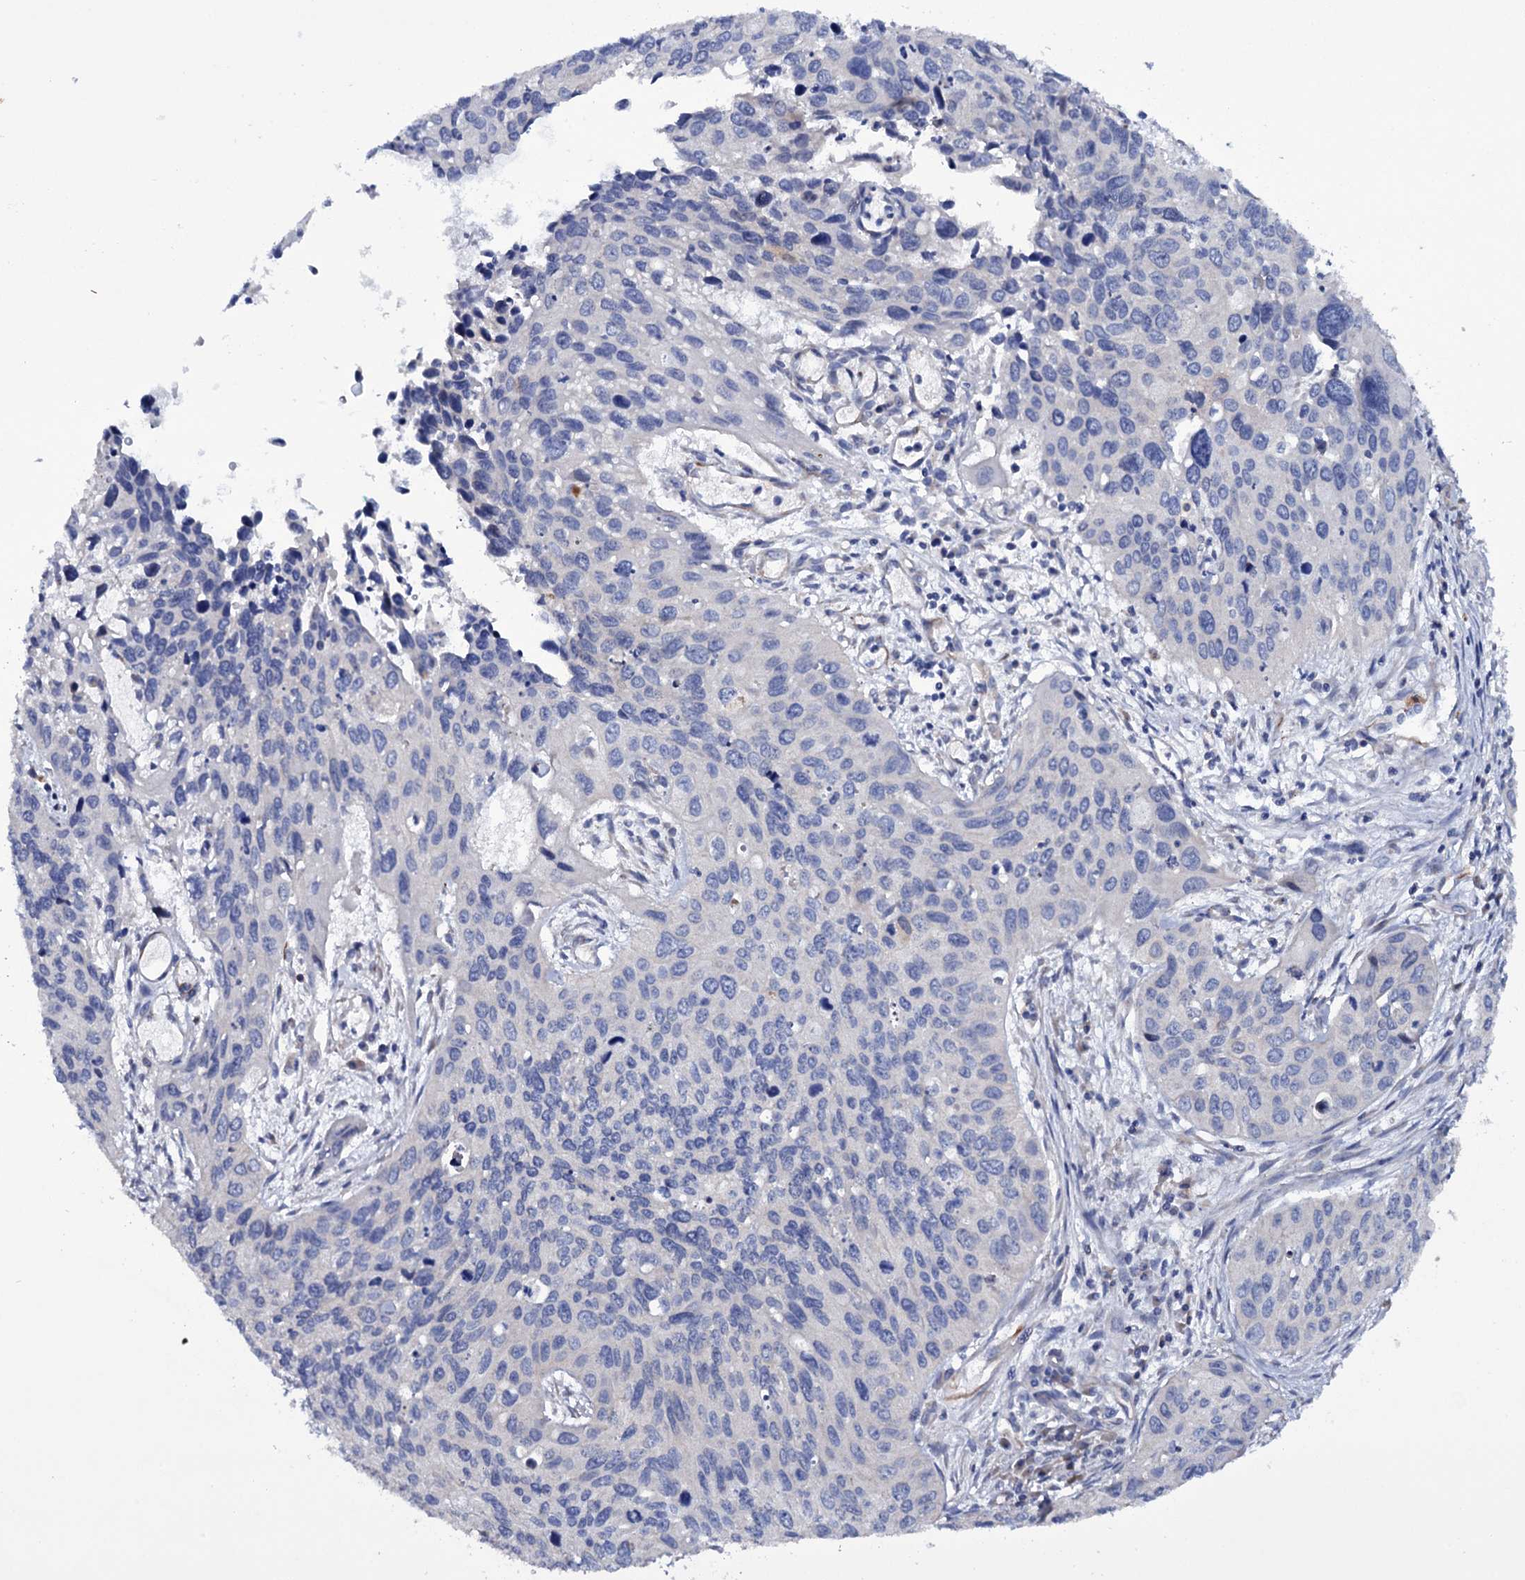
{"staining": {"intensity": "negative", "quantity": "none", "location": "none"}, "tissue": "cervical cancer", "cell_type": "Tumor cells", "image_type": "cancer", "snomed": [{"axis": "morphology", "description": "Squamous cell carcinoma, NOS"}, {"axis": "topography", "description": "Cervix"}], "caption": "An immunohistochemistry image of cervical squamous cell carcinoma is shown. There is no staining in tumor cells of cervical squamous cell carcinoma.", "gene": "BCL2L14", "patient": {"sex": "female", "age": 55}}